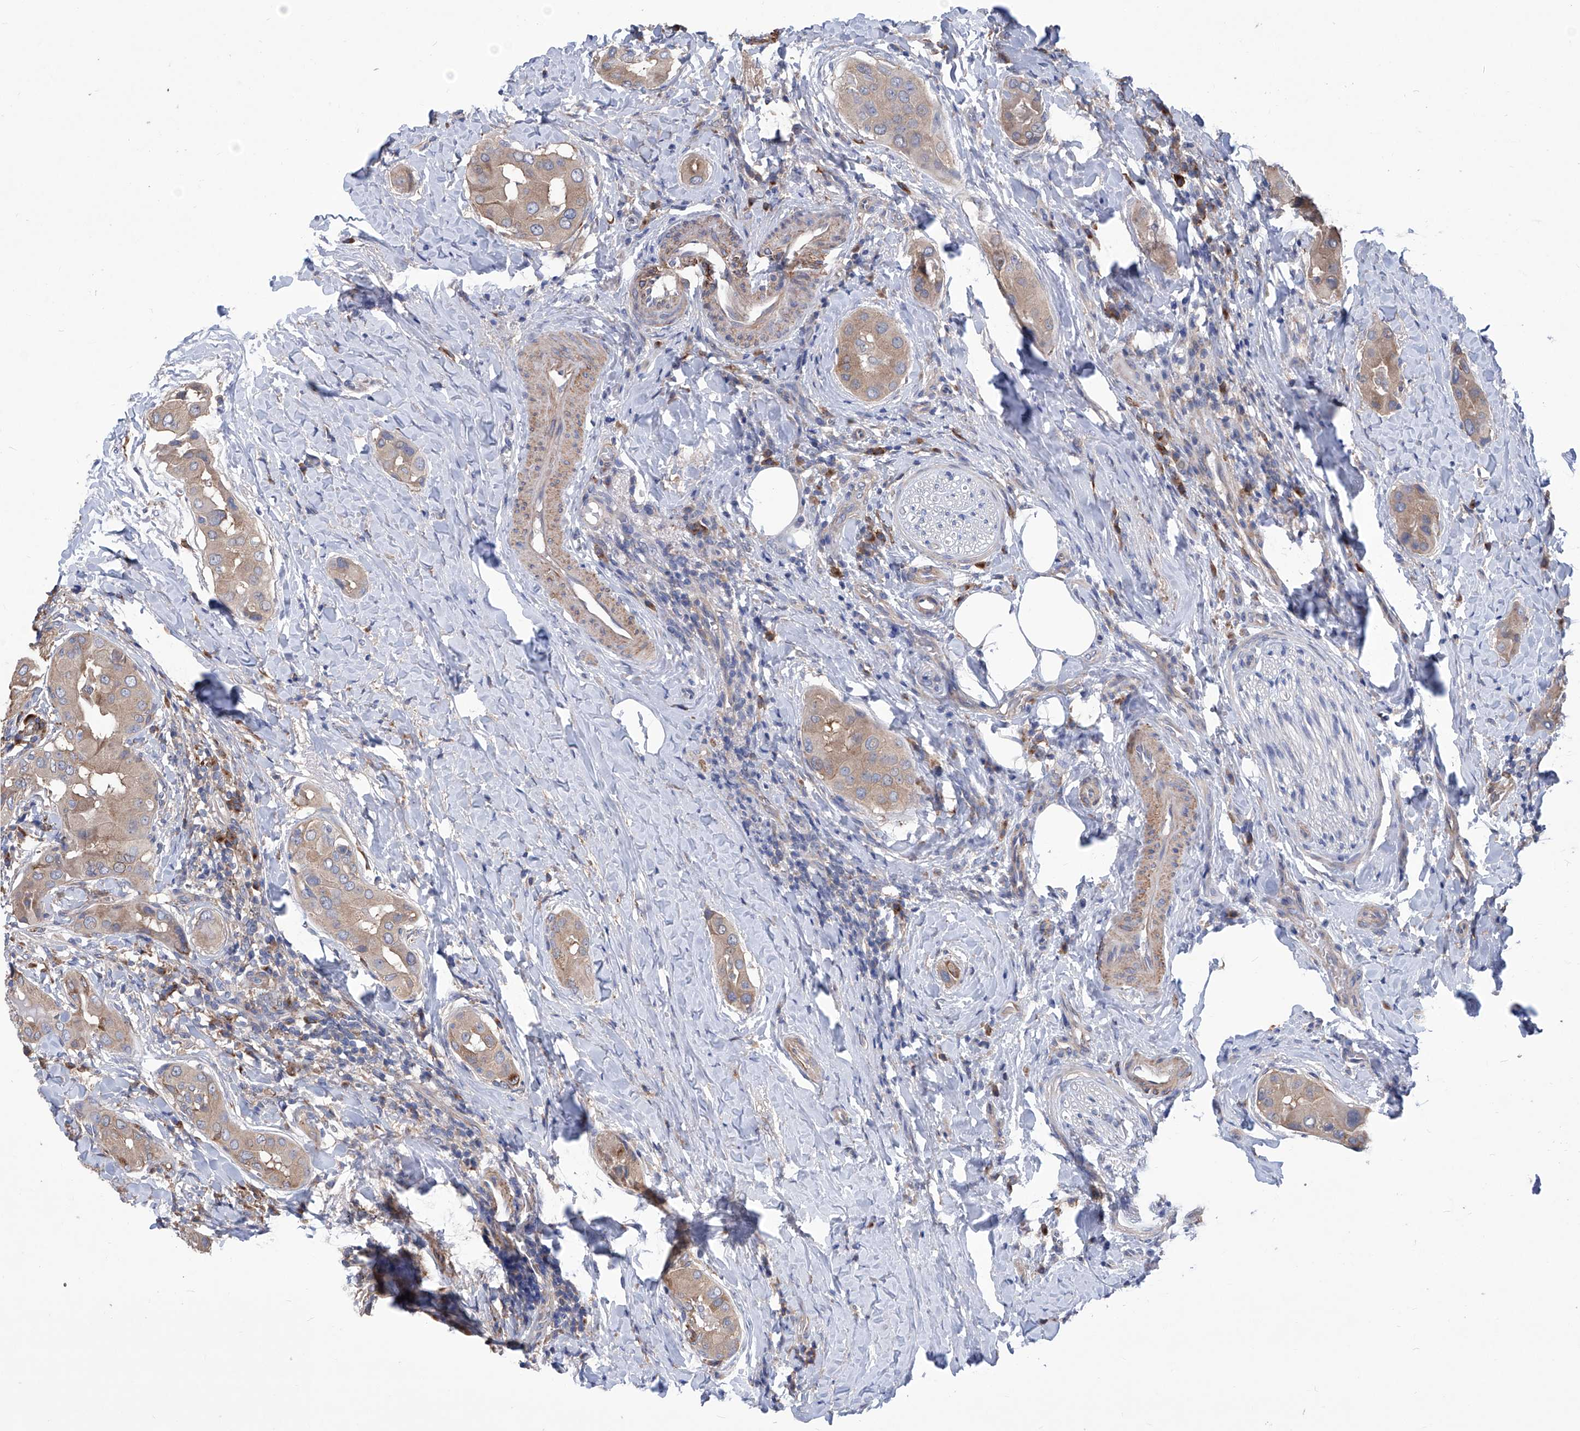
{"staining": {"intensity": "weak", "quantity": ">75%", "location": "cytoplasmic/membranous"}, "tissue": "thyroid cancer", "cell_type": "Tumor cells", "image_type": "cancer", "snomed": [{"axis": "morphology", "description": "Papillary adenocarcinoma, NOS"}, {"axis": "topography", "description": "Thyroid gland"}], "caption": "Thyroid cancer stained for a protein reveals weak cytoplasmic/membranous positivity in tumor cells.", "gene": "SMS", "patient": {"sex": "male", "age": 33}}